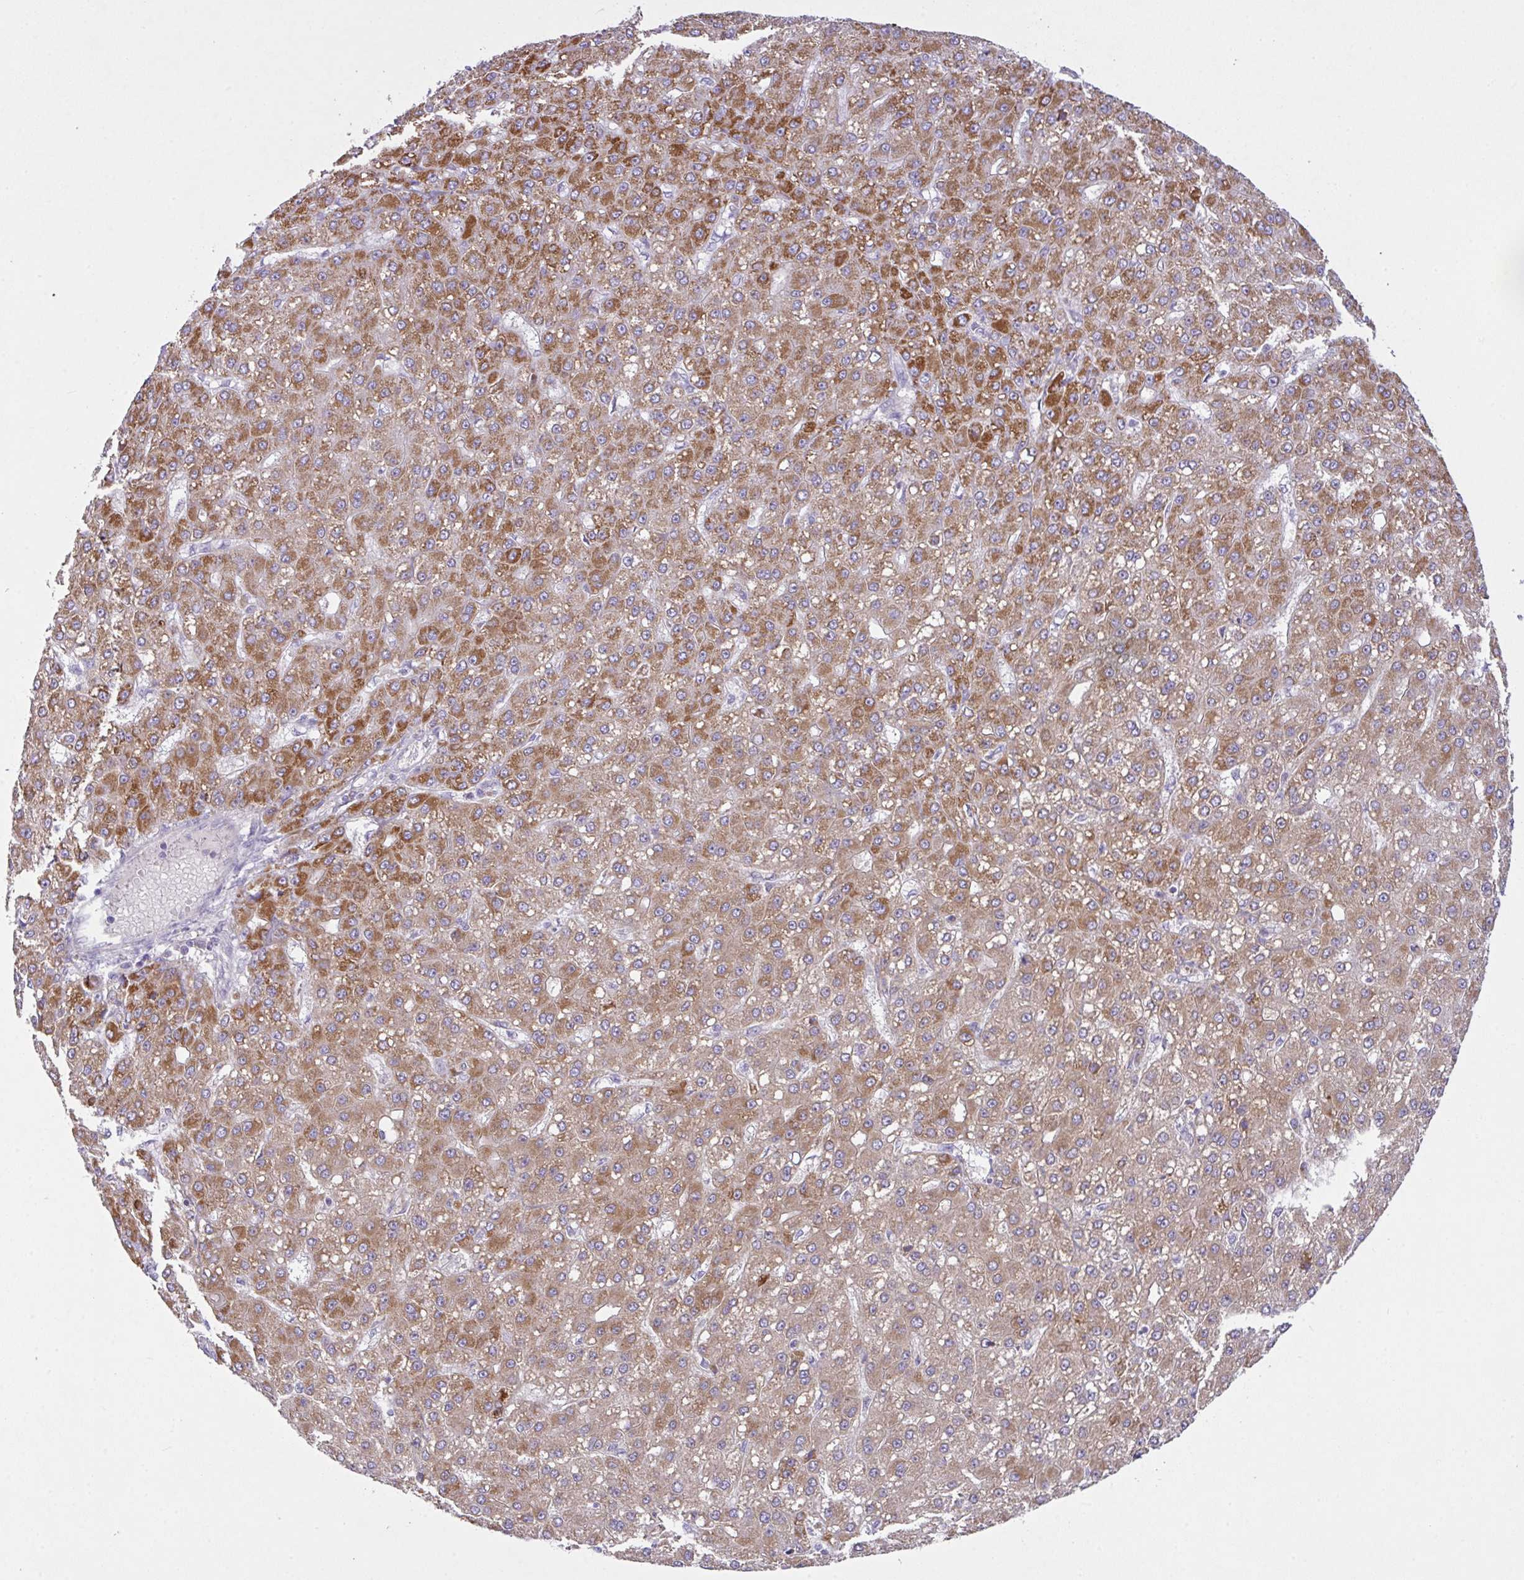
{"staining": {"intensity": "moderate", "quantity": ">75%", "location": "cytoplasmic/membranous"}, "tissue": "liver cancer", "cell_type": "Tumor cells", "image_type": "cancer", "snomed": [{"axis": "morphology", "description": "Carcinoma, Hepatocellular, NOS"}, {"axis": "topography", "description": "Liver"}], "caption": "Liver cancer stained for a protein (brown) demonstrates moderate cytoplasmic/membranous positive expression in about >75% of tumor cells.", "gene": "CHDH", "patient": {"sex": "male", "age": 67}}